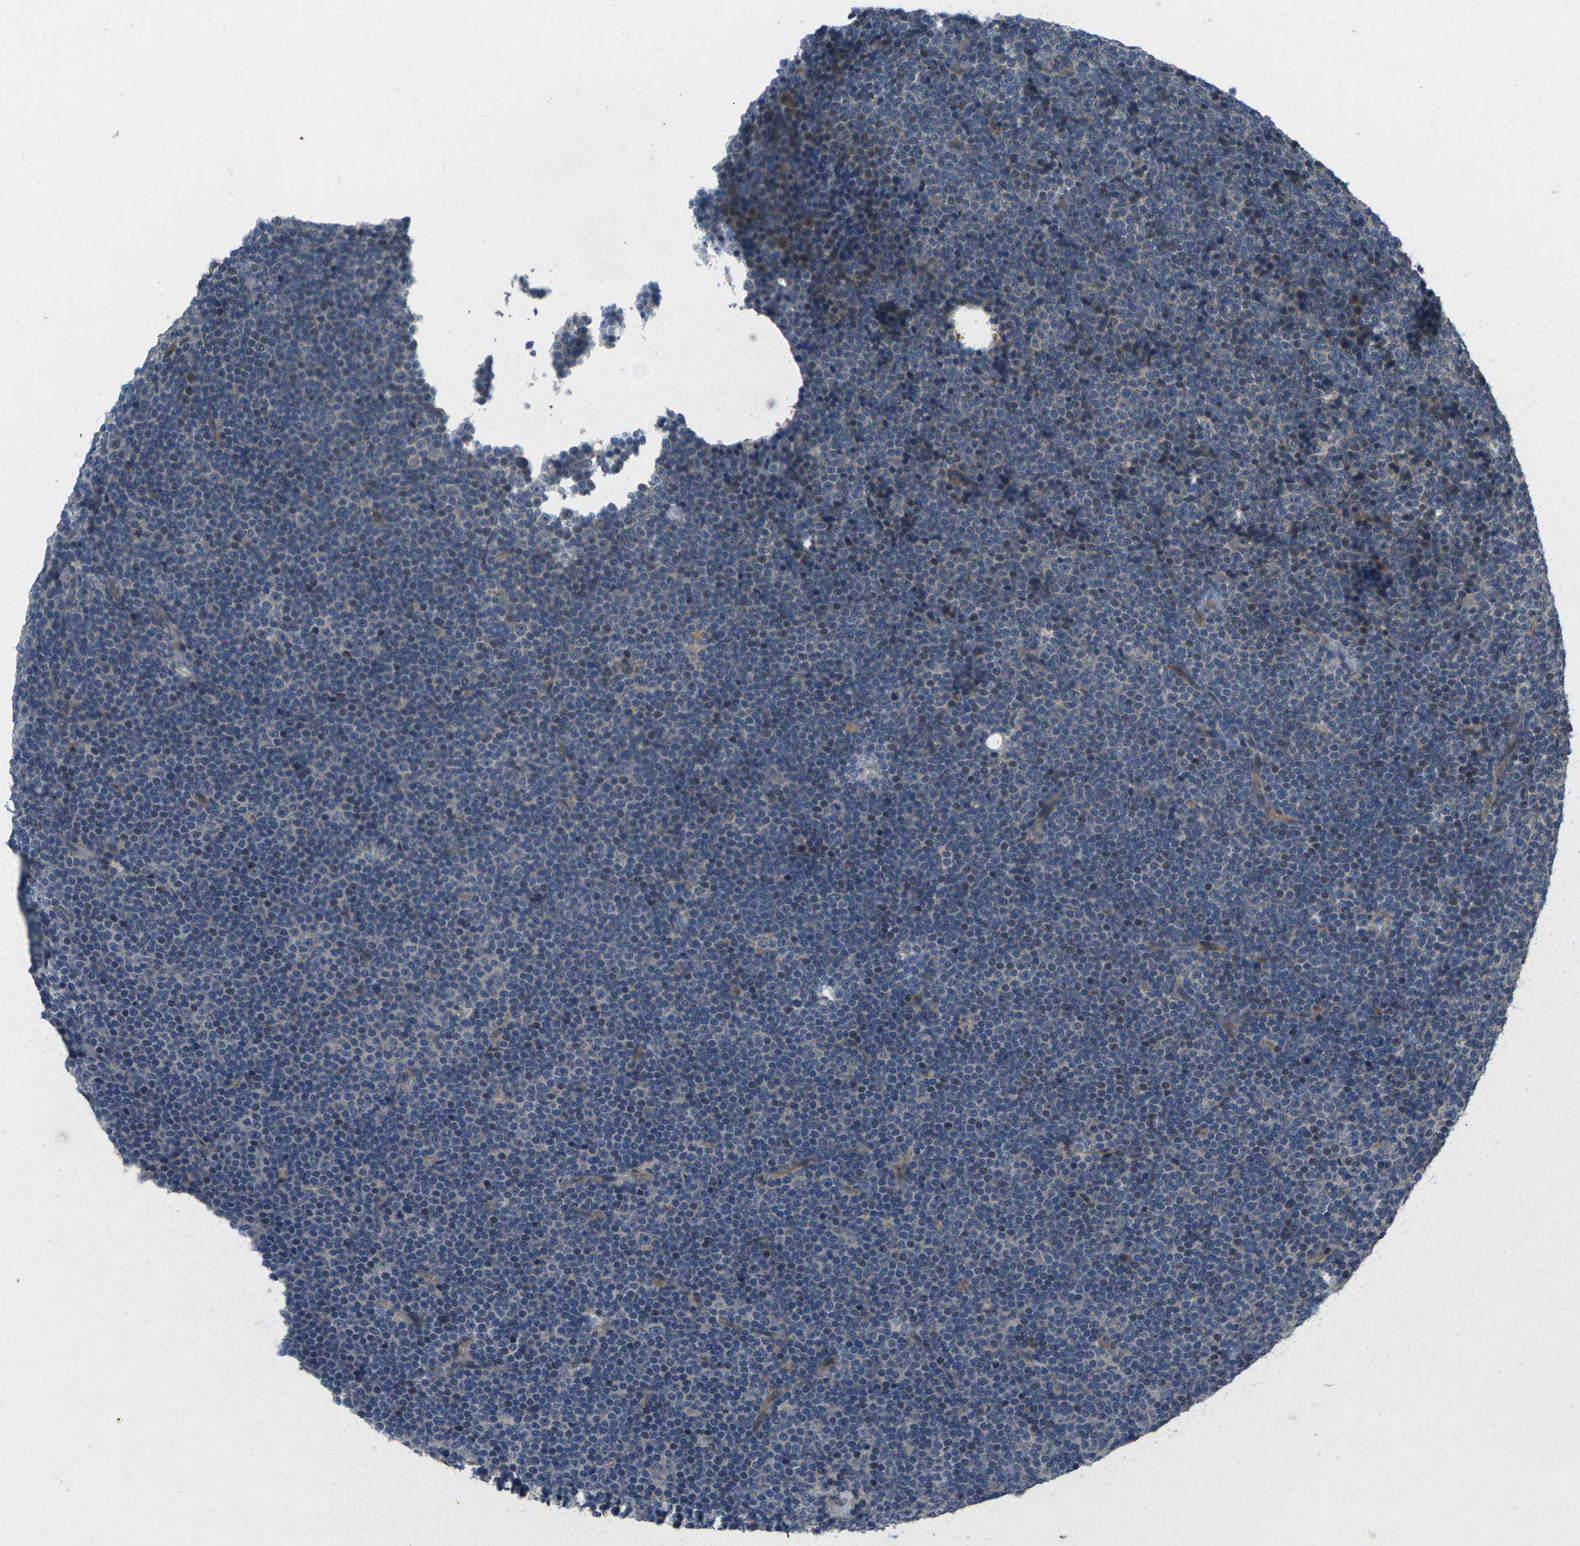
{"staining": {"intensity": "negative", "quantity": "none", "location": "none"}, "tissue": "lymphoma", "cell_type": "Tumor cells", "image_type": "cancer", "snomed": [{"axis": "morphology", "description": "Malignant lymphoma, non-Hodgkin's type, Low grade"}, {"axis": "topography", "description": "Lymph node"}], "caption": "A photomicrograph of lymphoma stained for a protein displays no brown staining in tumor cells. Brightfield microscopy of immunohistochemistry (IHC) stained with DAB (3,3'-diaminobenzidine) (brown) and hematoxylin (blue), captured at high magnification.", "gene": "EDNRA", "patient": {"sex": "female", "age": 67}}